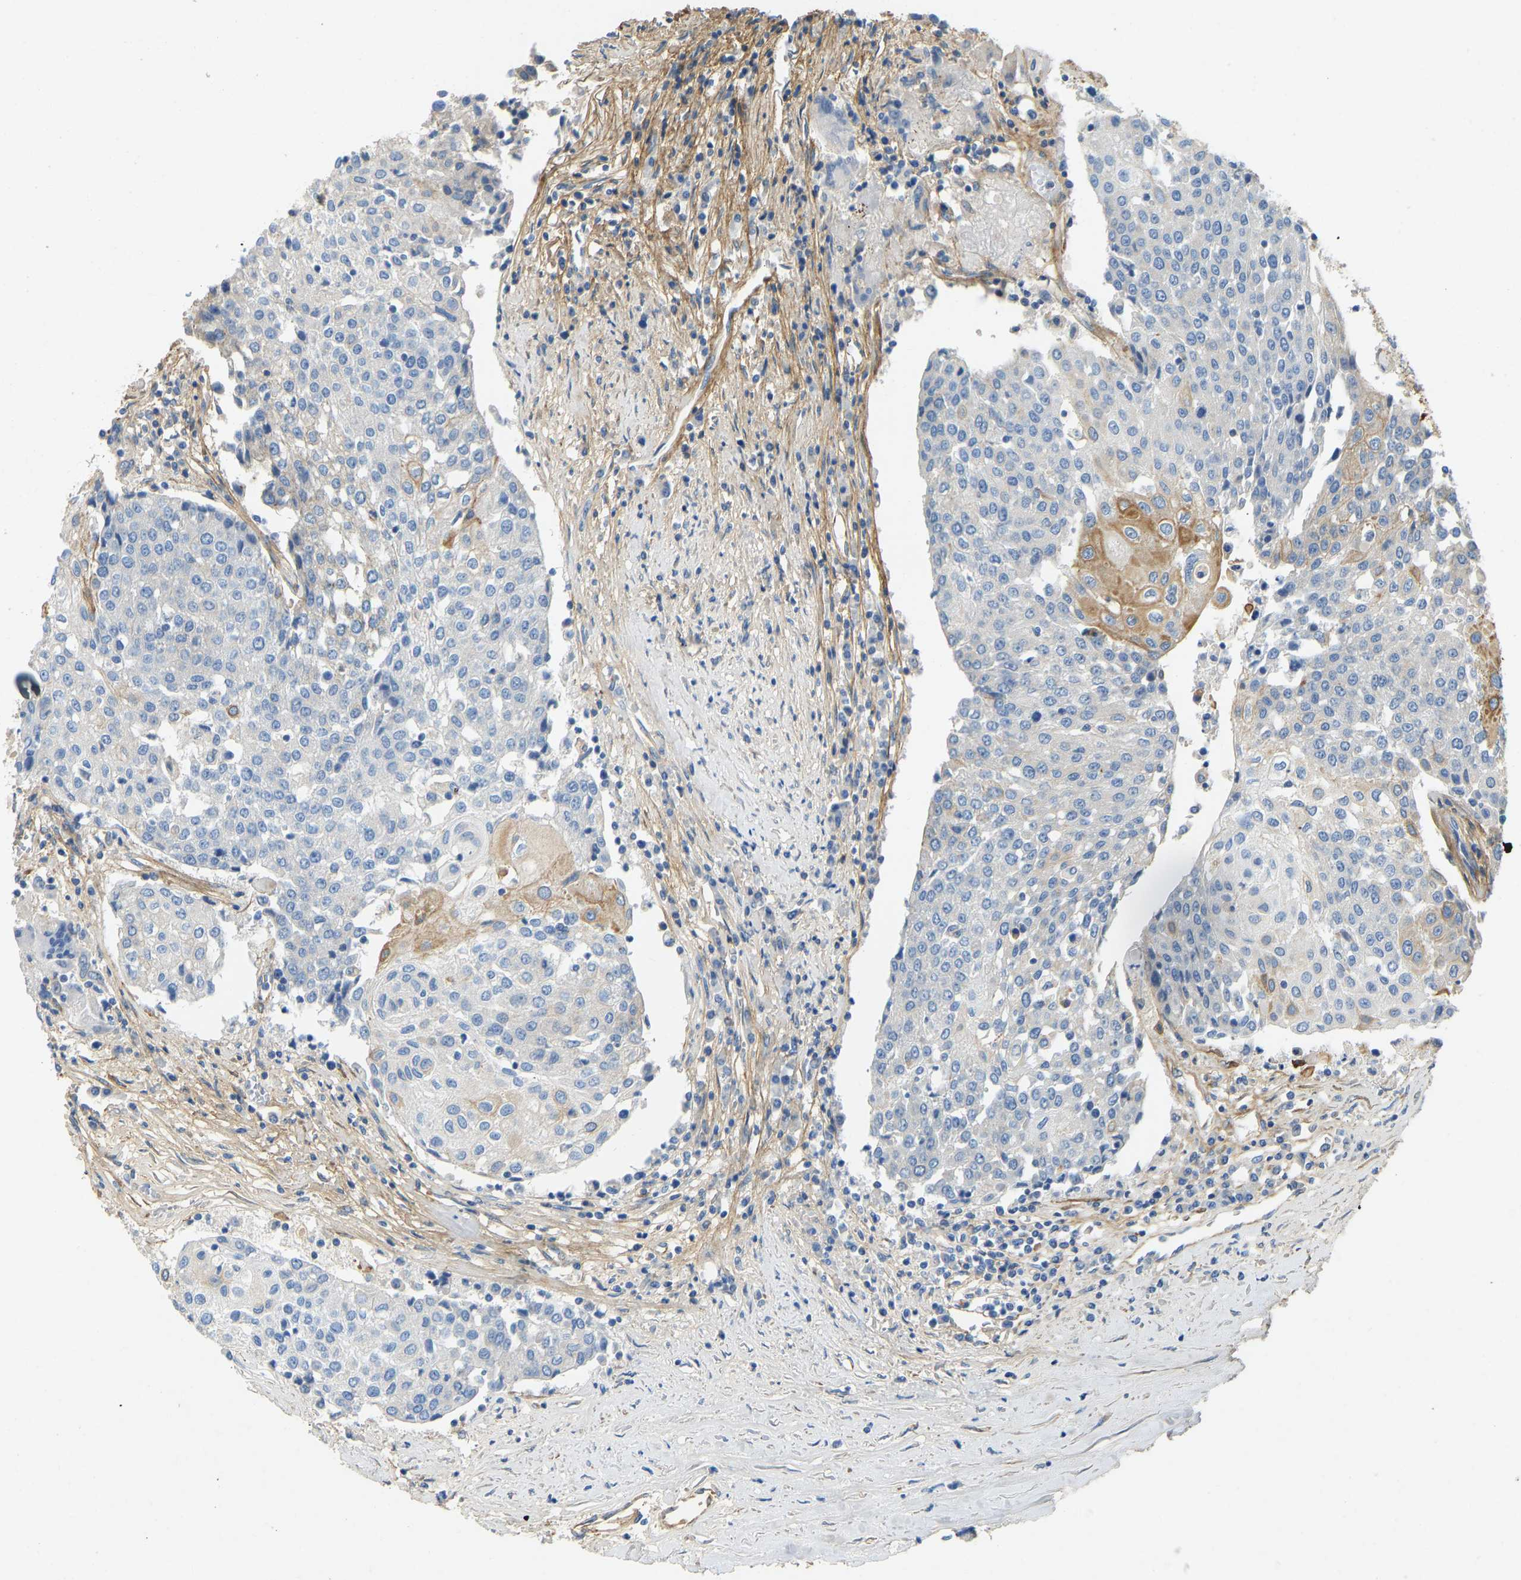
{"staining": {"intensity": "moderate", "quantity": "<25%", "location": "cytoplasmic/membranous"}, "tissue": "urothelial cancer", "cell_type": "Tumor cells", "image_type": "cancer", "snomed": [{"axis": "morphology", "description": "Urothelial carcinoma, High grade"}, {"axis": "topography", "description": "Urinary bladder"}], "caption": "A brown stain highlights moderate cytoplasmic/membranous positivity of a protein in human urothelial carcinoma (high-grade) tumor cells. (DAB = brown stain, brightfield microscopy at high magnification).", "gene": "TECTA", "patient": {"sex": "female", "age": 85}}